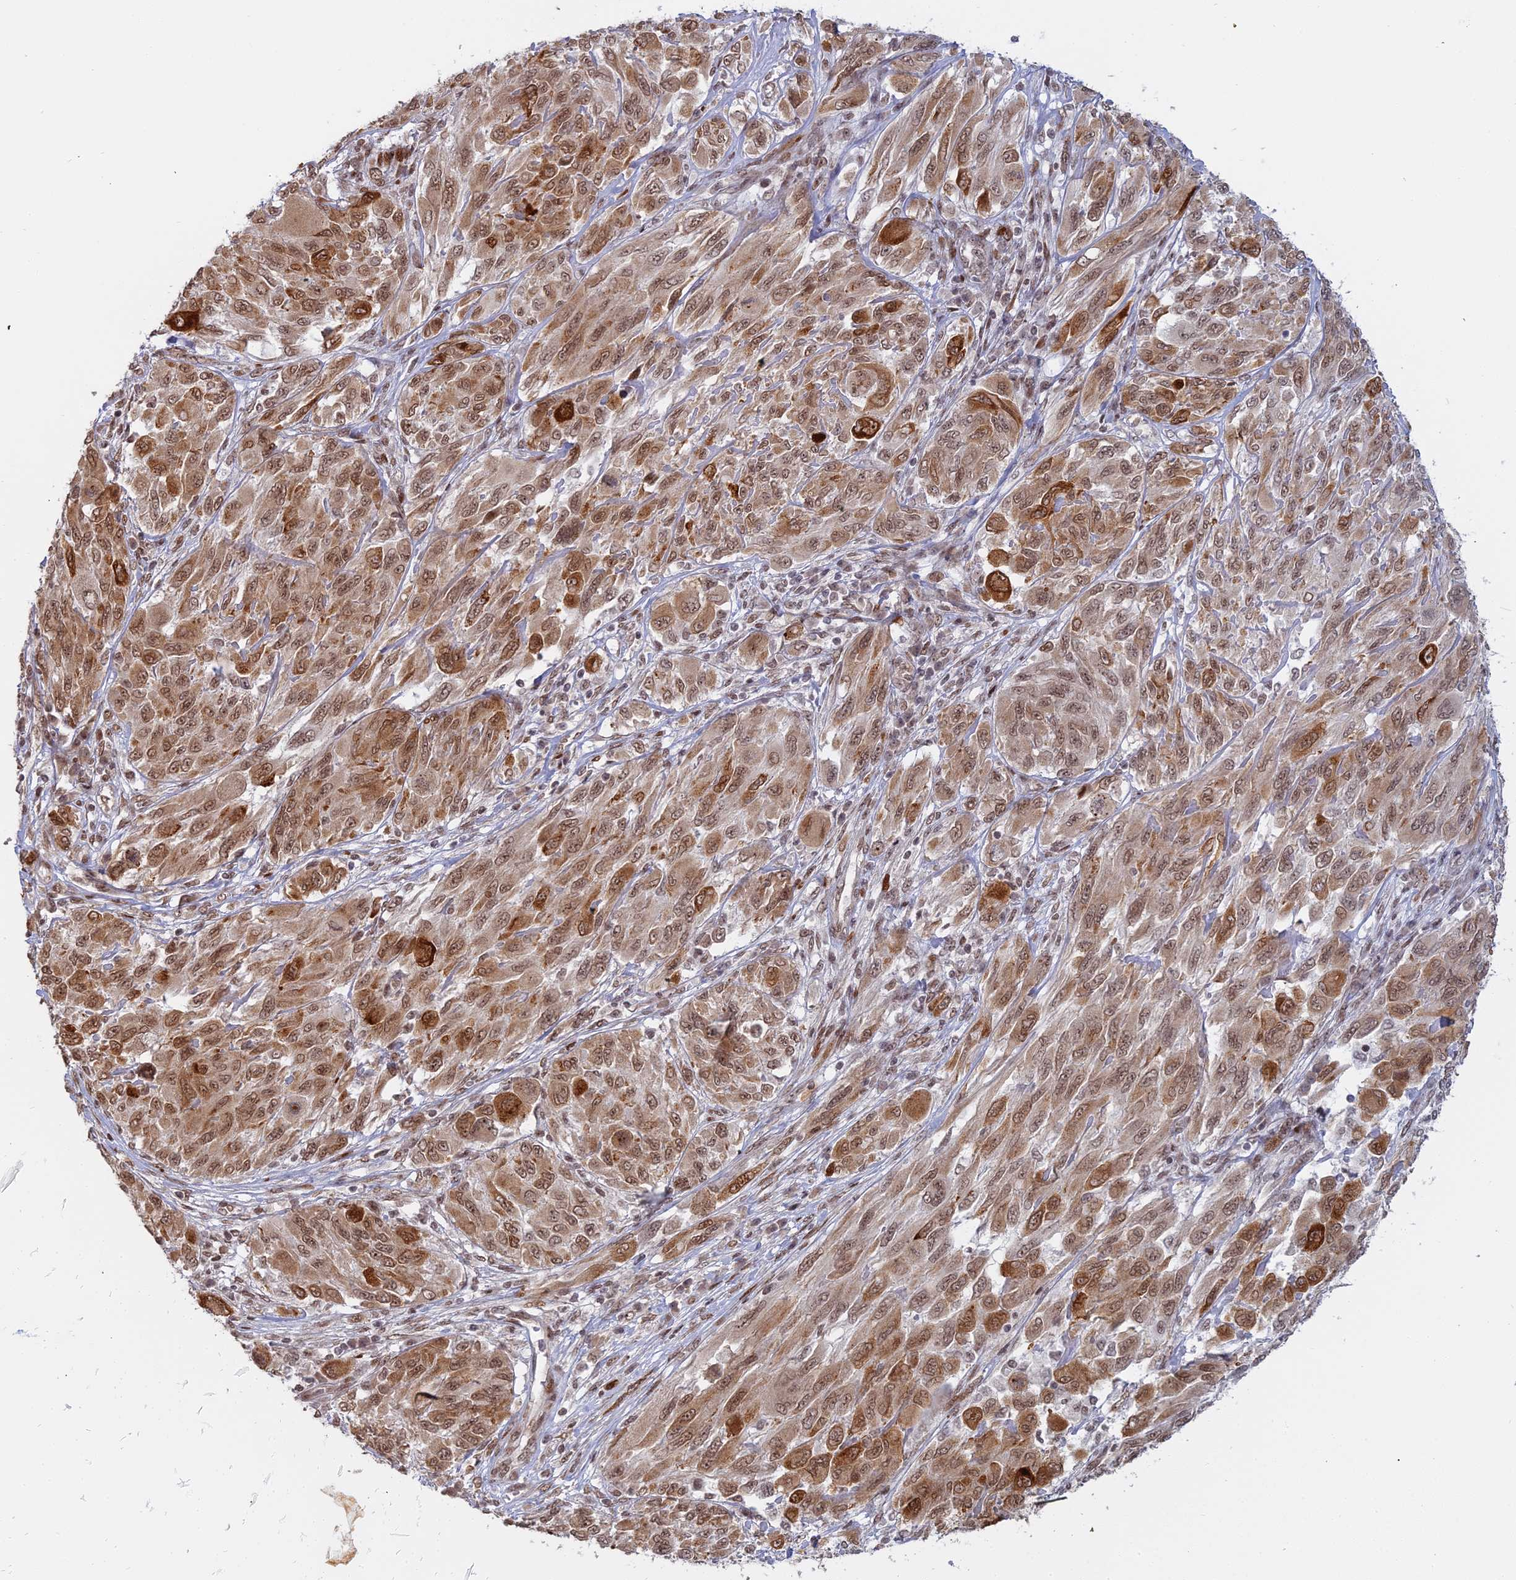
{"staining": {"intensity": "strong", "quantity": "25%-75%", "location": "cytoplasmic/membranous,nuclear"}, "tissue": "melanoma", "cell_type": "Tumor cells", "image_type": "cancer", "snomed": [{"axis": "morphology", "description": "Malignant melanoma, NOS"}, {"axis": "topography", "description": "Skin"}], "caption": "DAB (3,3'-diaminobenzidine) immunohistochemical staining of melanoma reveals strong cytoplasmic/membranous and nuclear protein positivity in about 25%-75% of tumor cells. Using DAB (brown) and hematoxylin (blue) stains, captured at high magnification using brightfield microscopy.", "gene": "ABCA2", "patient": {"sex": "female", "age": 91}}